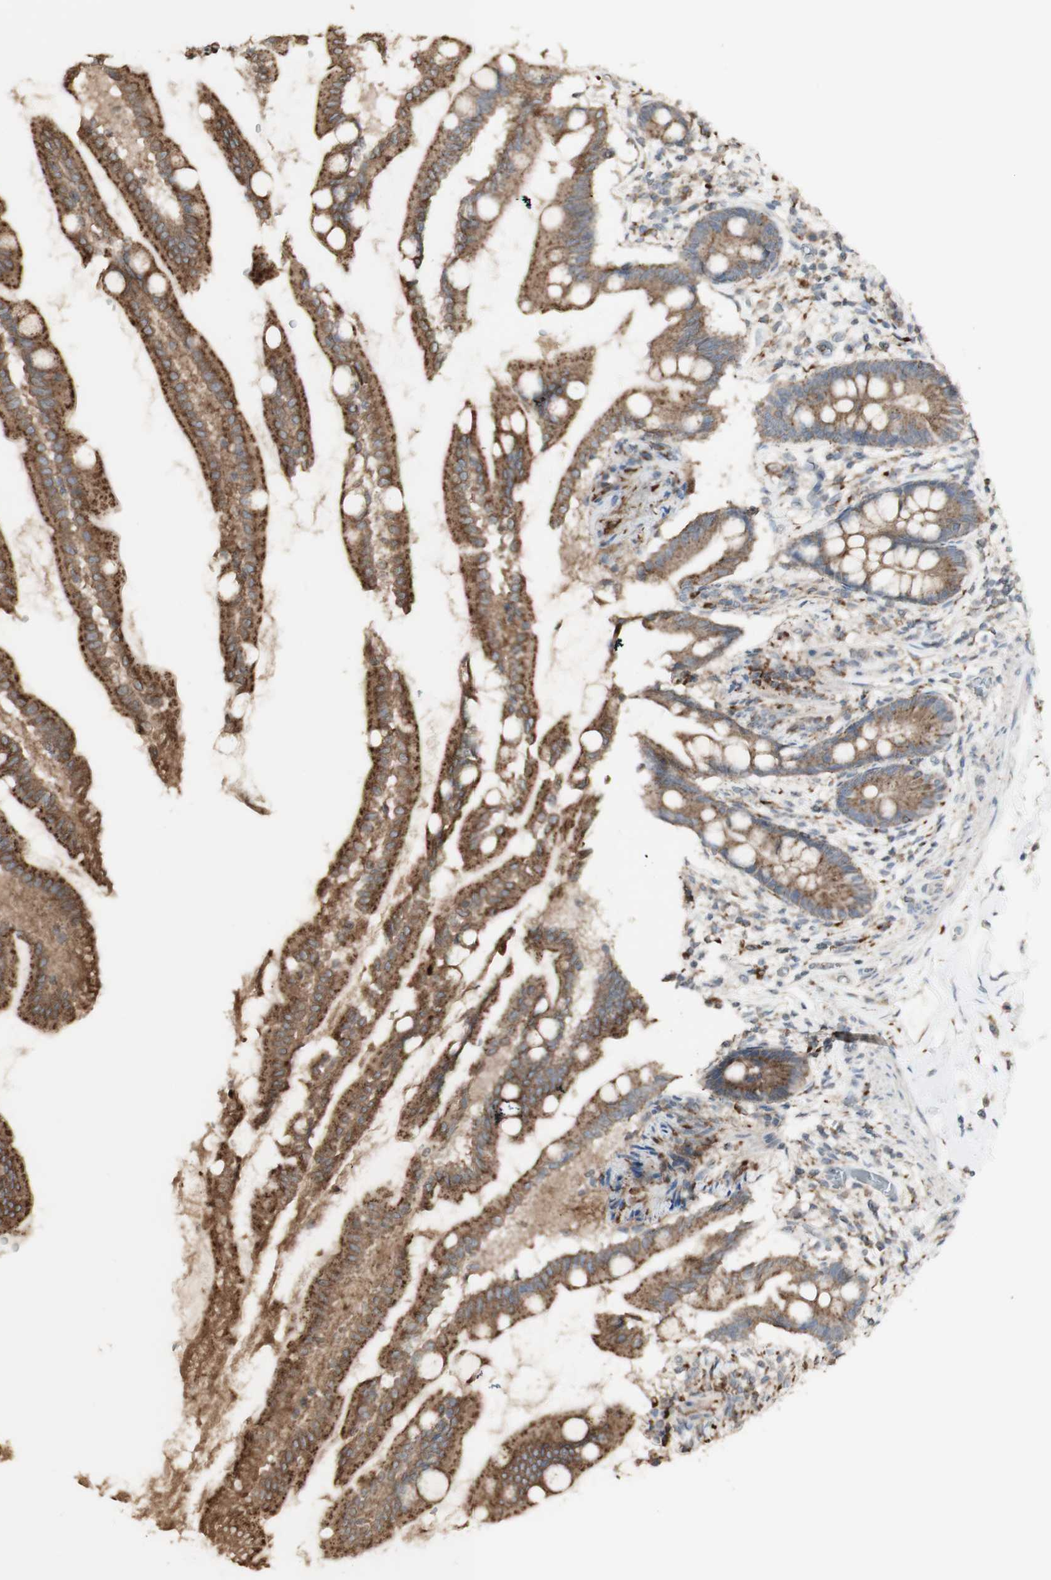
{"staining": {"intensity": "moderate", "quantity": ">75%", "location": "cytoplasmic/membranous"}, "tissue": "small intestine", "cell_type": "Glandular cells", "image_type": "normal", "snomed": [{"axis": "morphology", "description": "Normal tissue, NOS"}, {"axis": "topography", "description": "Small intestine"}], "caption": "This is a photomicrograph of IHC staining of normal small intestine, which shows moderate staining in the cytoplasmic/membranous of glandular cells.", "gene": "ATP6V1E1", "patient": {"sex": "female", "age": 56}}